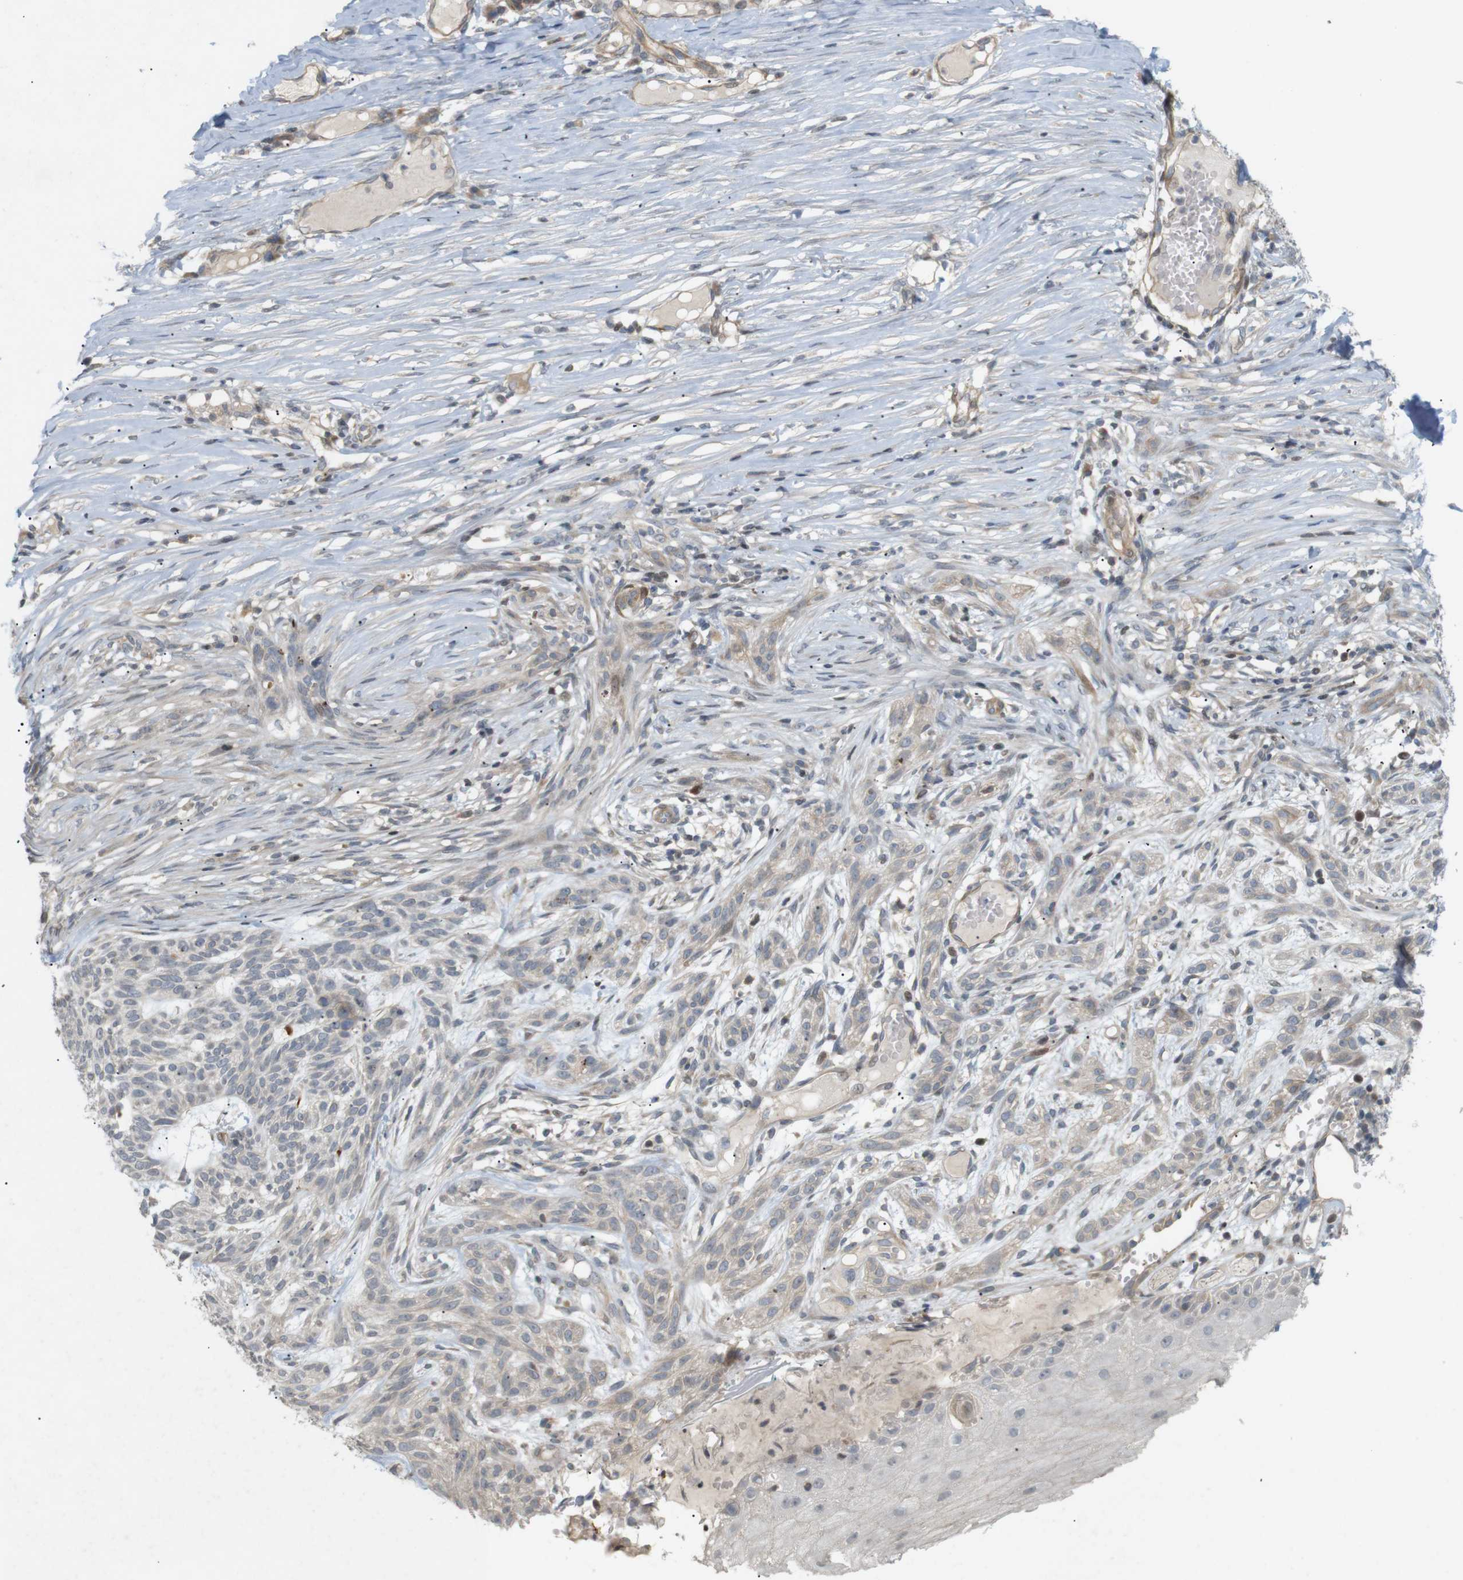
{"staining": {"intensity": "weak", "quantity": "25%-75%", "location": "cytoplasmic/membranous"}, "tissue": "skin cancer", "cell_type": "Tumor cells", "image_type": "cancer", "snomed": [{"axis": "morphology", "description": "Basal cell carcinoma"}, {"axis": "topography", "description": "Skin"}], "caption": "Human basal cell carcinoma (skin) stained with a brown dye exhibits weak cytoplasmic/membranous positive staining in about 25%-75% of tumor cells.", "gene": "PPP1R14A", "patient": {"sex": "female", "age": 59}}